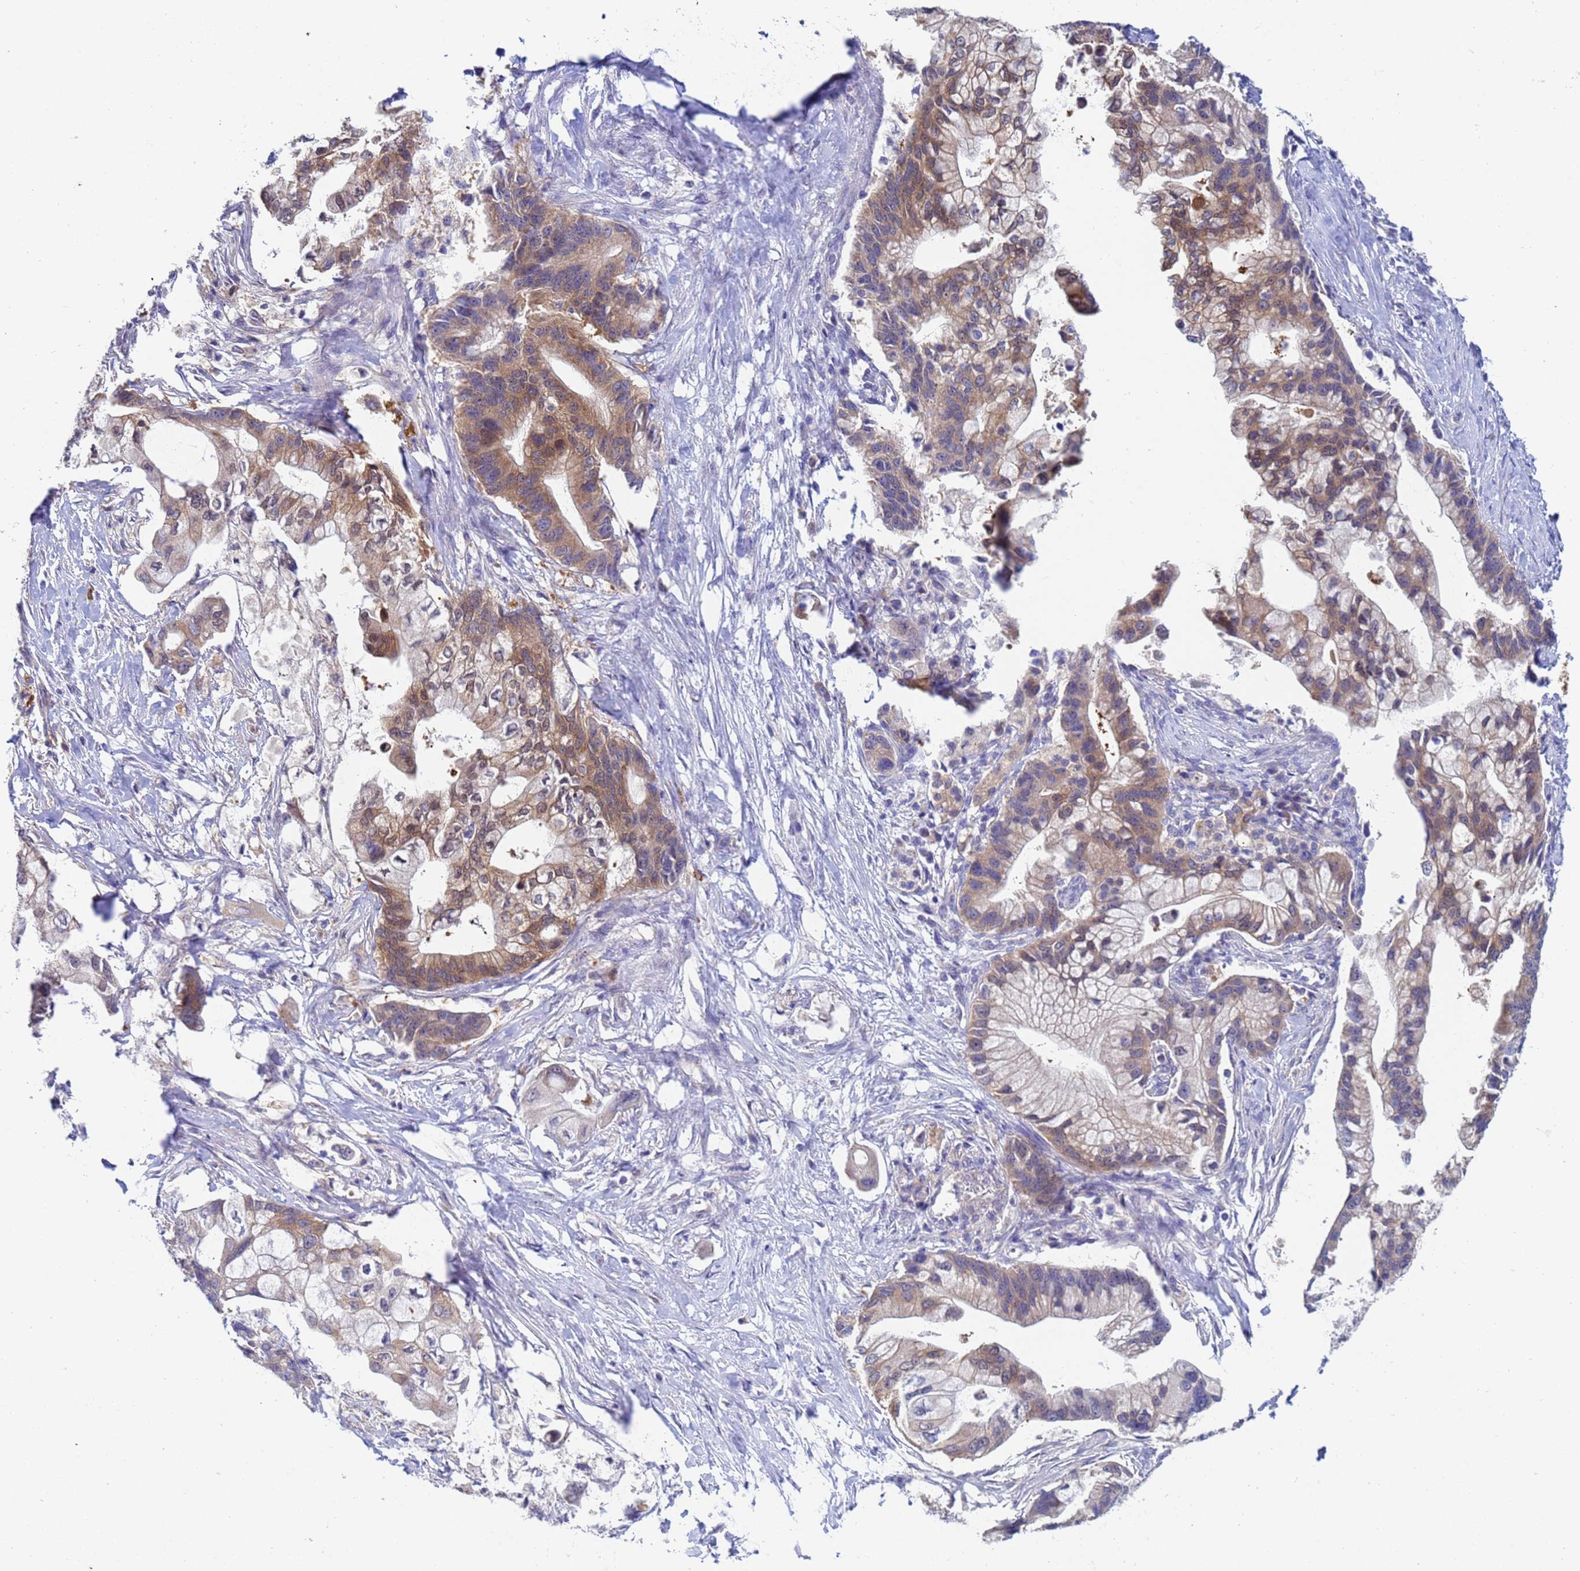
{"staining": {"intensity": "moderate", "quantity": ">75%", "location": "cytoplasmic/membranous"}, "tissue": "pancreatic cancer", "cell_type": "Tumor cells", "image_type": "cancer", "snomed": [{"axis": "morphology", "description": "Adenocarcinoma, NOS"}, {"axis": "topography", "description": "Pancreas"}], "caption": "DAB (3,3'-diaminobenzidine) immunohistochemical staining of human pancreatic cancer exhibits moderate cytoplasmic/membranous protein expression in about >75% of tumor cells.", "gene": "TTLL11", "patient": {"sex": "male", "age": 68}}